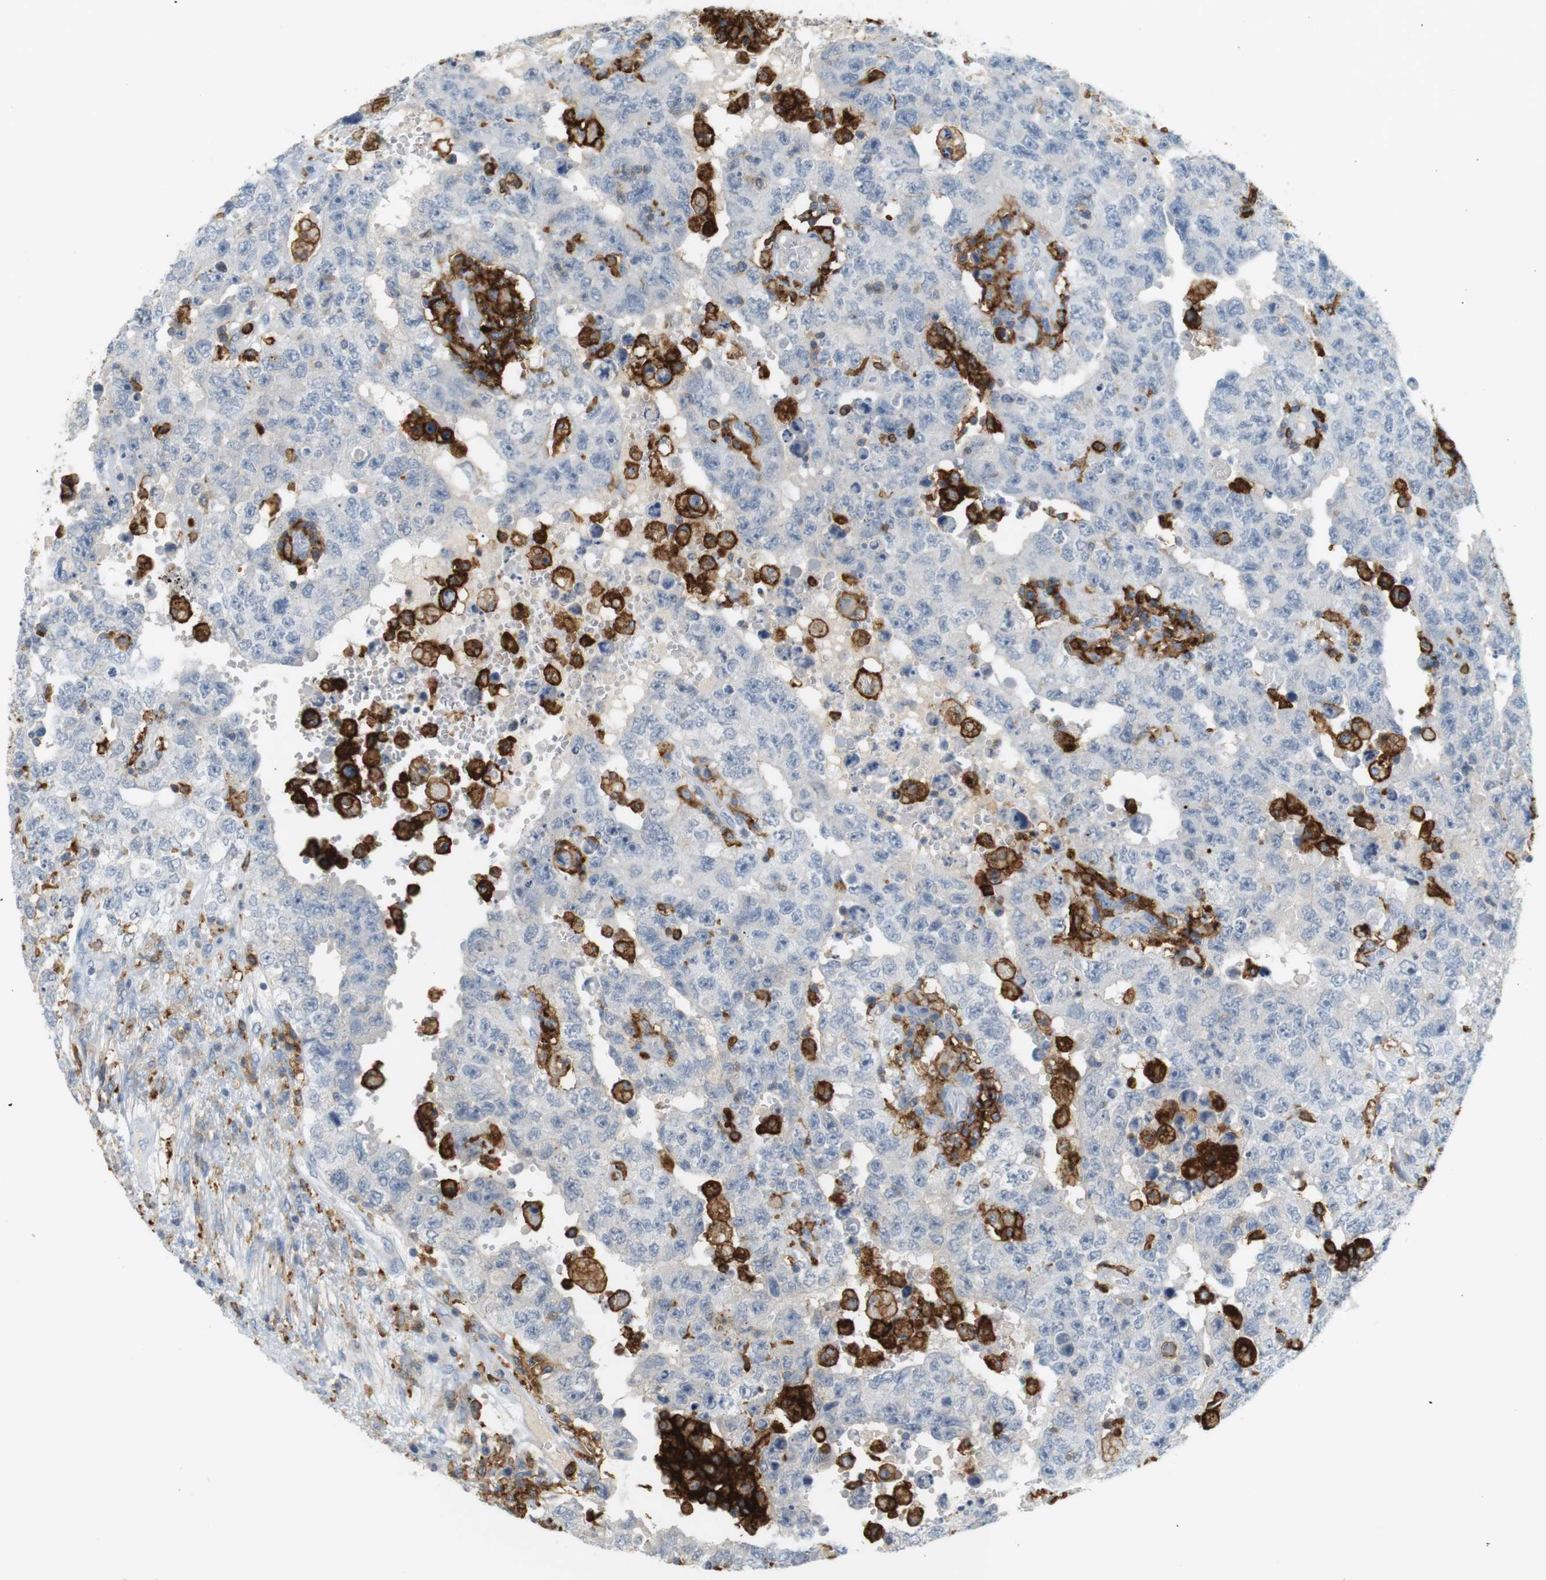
{"staining": {"intensity": "negative", "quantity": "none", "location": "none"}, "tissue": "testis cancer", "cell_type": "Tumor cells", "image_type": "cancer", "snomed": [{"axis": "morphology", "description": "Carcinoma, Embryonal, NOS"}, {"axis": "topography", "description": "Testis"}], "caption": "This is a micrograph of immunohistochemistry (IHC) staining of testis cancer (embryonal carcinoma), which shows no staining in tumor cells. Brightfield microscopy of immunohistochemistry (IHC) stained with DAB (brown) and hematoxylin (blue), captured at high magnification.", "gene": "SIRPA", "patient": {"sex": "male", "age": 26}}